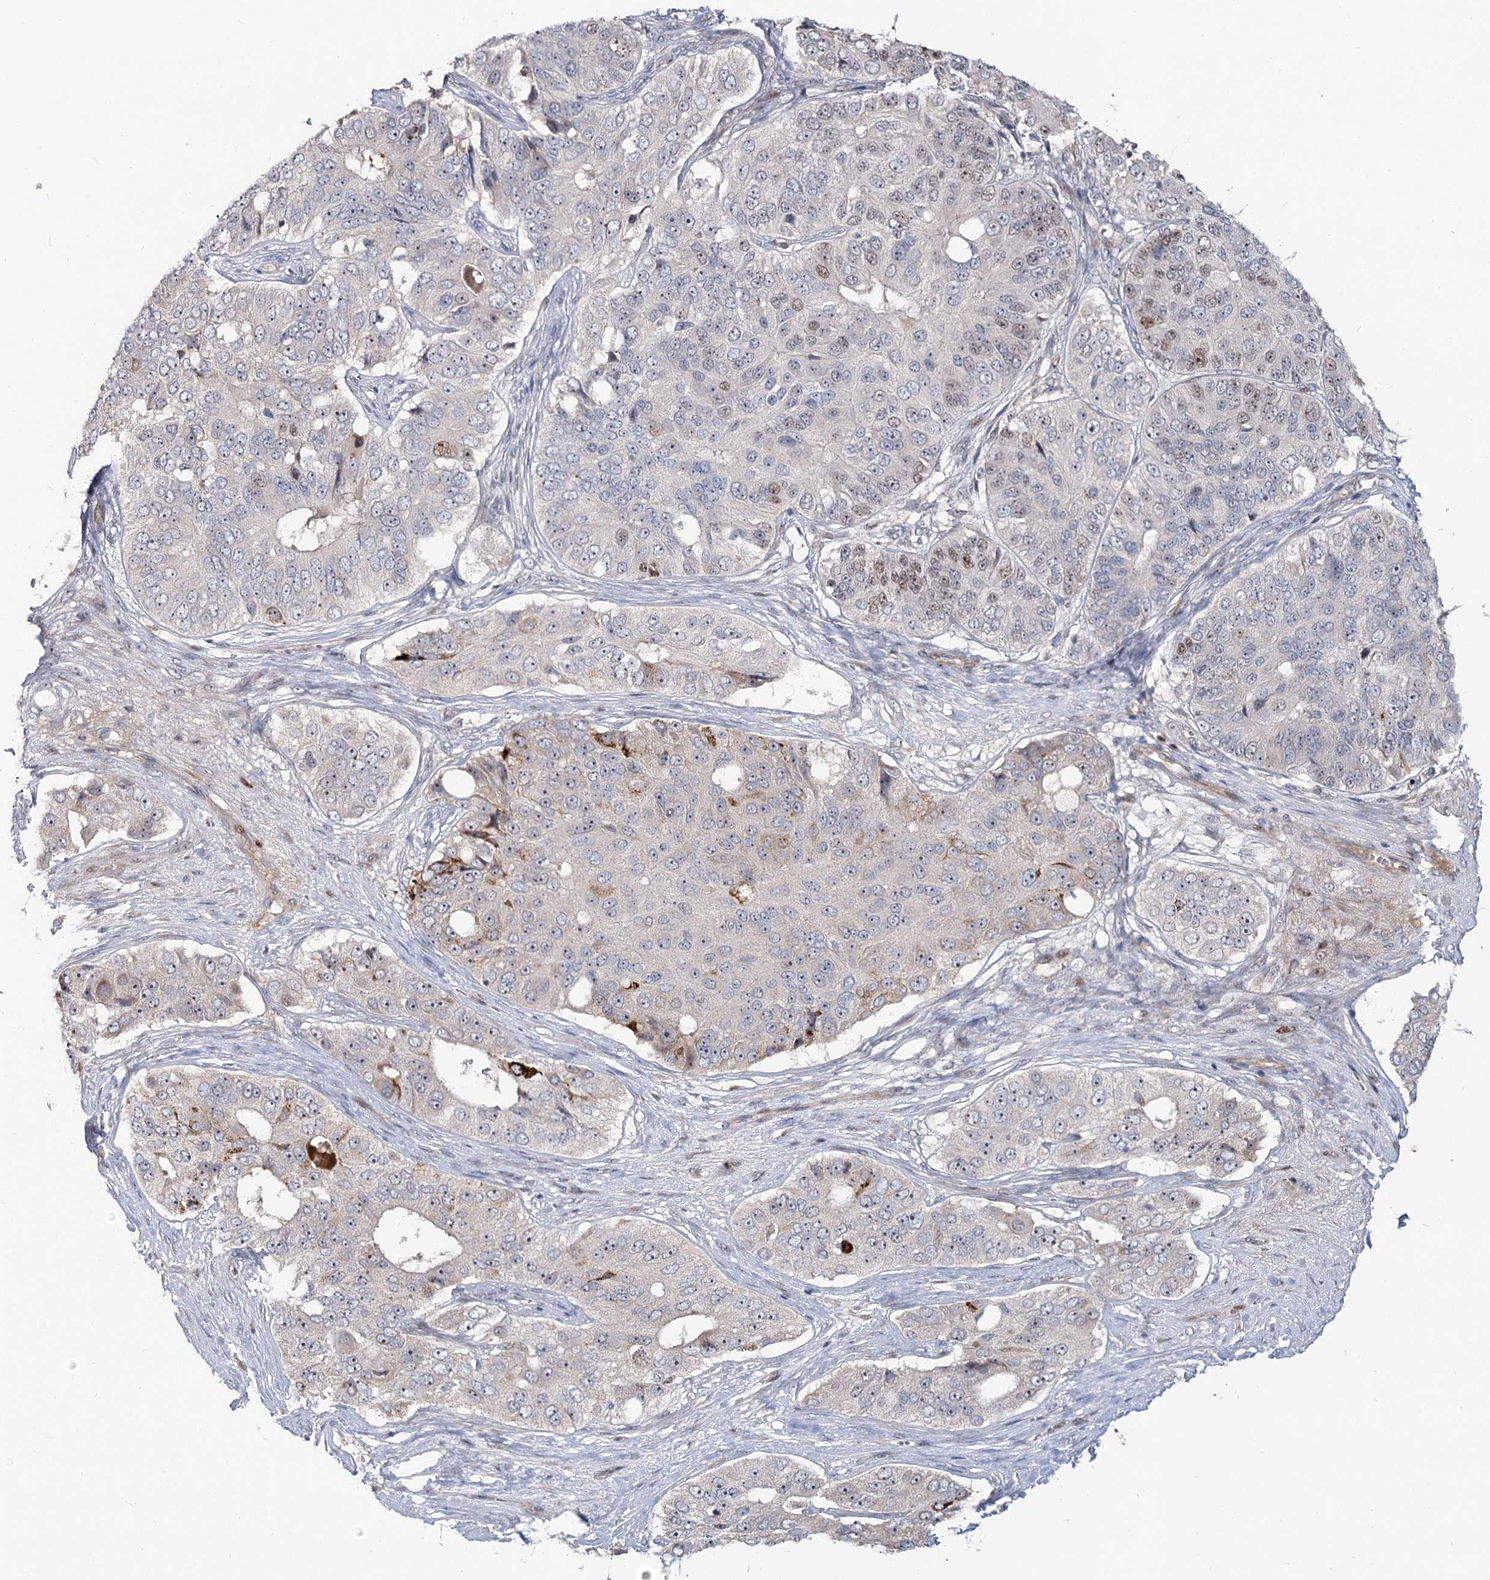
{"staining": {"intensity": "moderate", "quantity": "<25%", "location": "cytoplasmic/membranous"}, "tissue": "ovarian cancer", "cell_type": "Tumor cells", "image_type": "cancer", "snomed": [{"axis": "morphology", "description": "Carcinoma, endometroid"}, {"axis": "topography", "description": "Ovary"}], "caption": "An immunohistochemistry (IHC) image of neoplastic tissue is shown. Protein staining in brown labels moderate cytoplasmic/membranous positivity in endometroid carcinoma (ovarian) within tumor cells.", "gene": "PIK3C2A", "patient": {"sex": "female", "age": 51}}